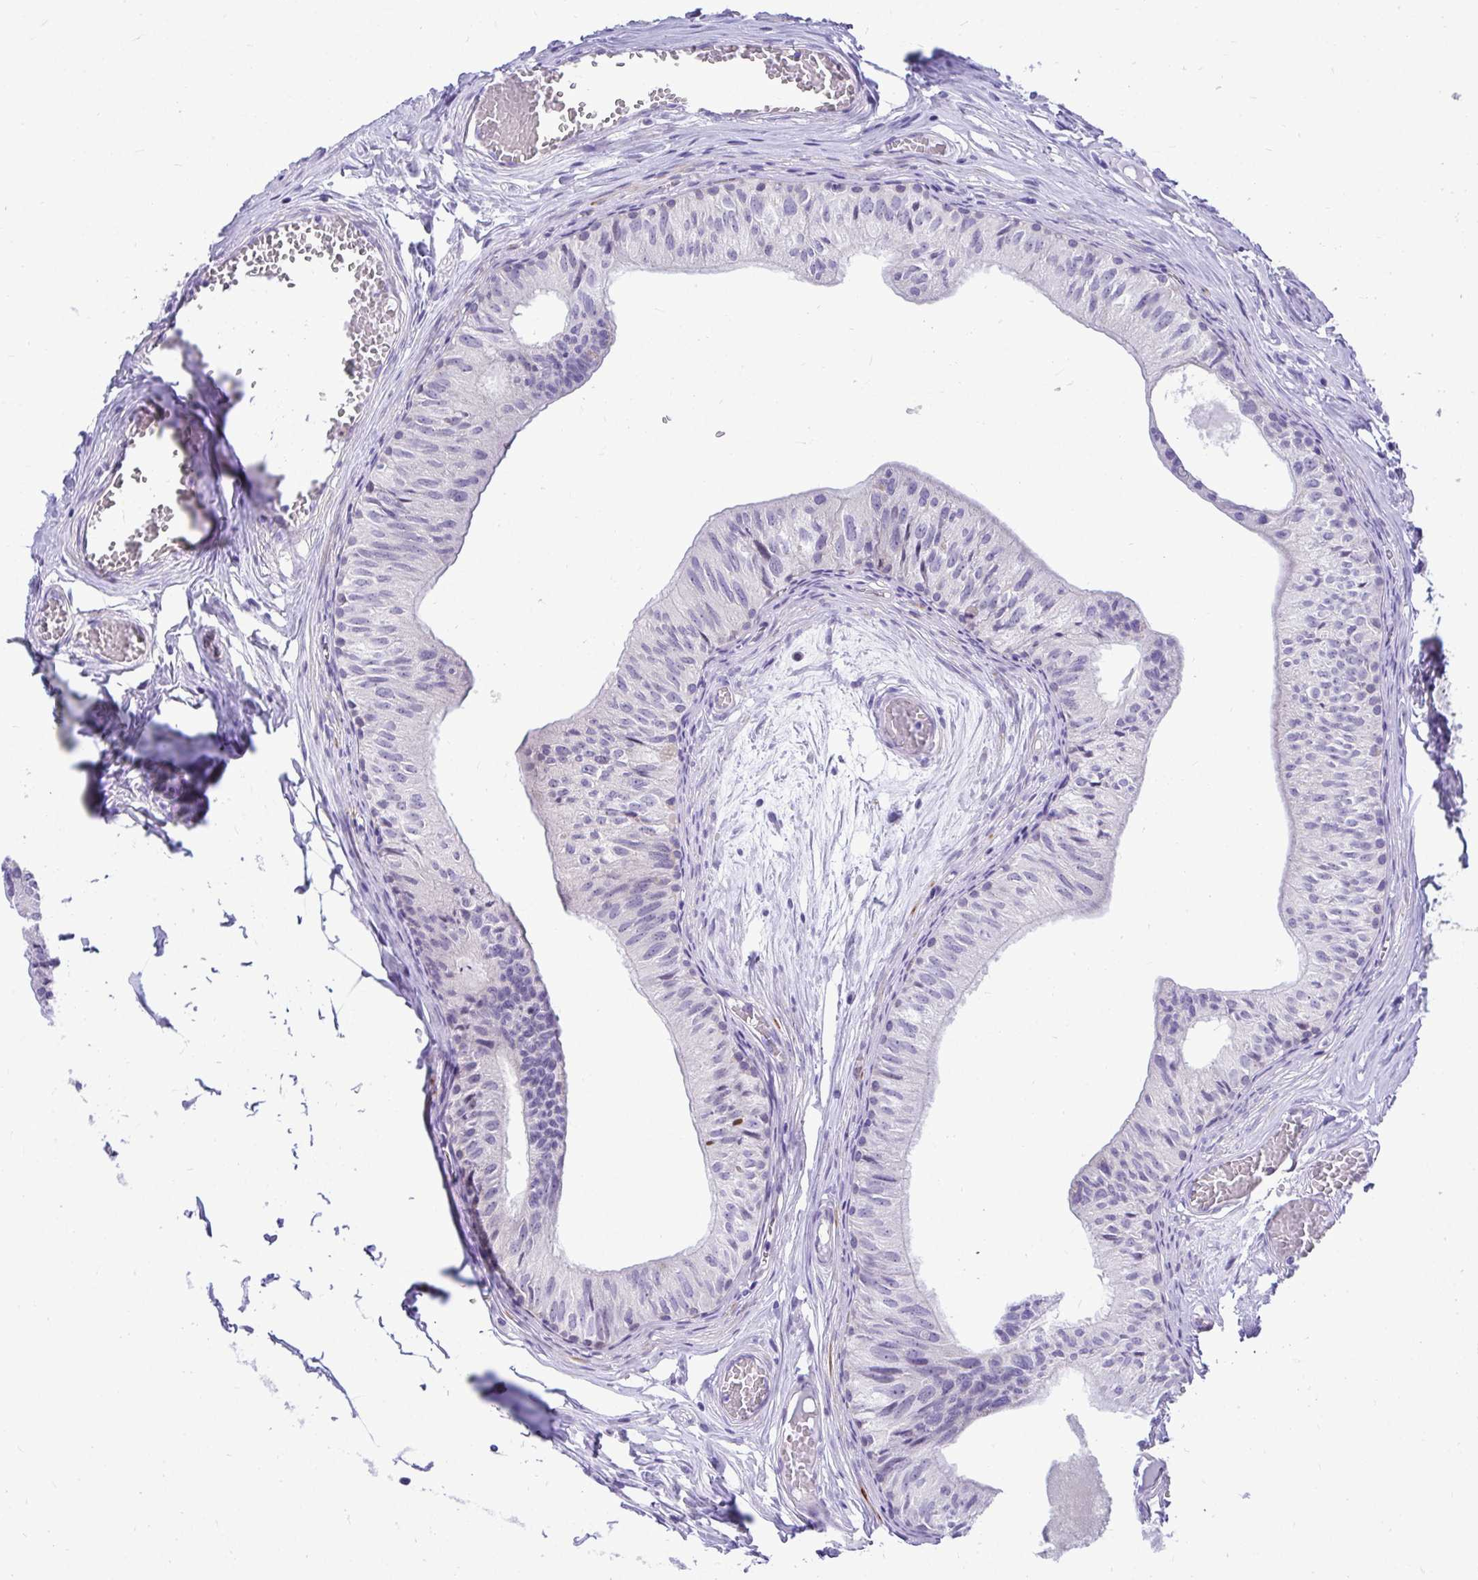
{"staining": {"intensity": "negative", "quantity": "none", "location": "none"}, "tissue": "epididymis", "cell_type": "Glandular cells", "image_type": "normal", "snomed": [{"axis": "morphology", "description": "Normal tissue, NOS"}, {"axis": "topography", "description": "Epididymis"}], "caption": "This is an immunohistochemistry (IHC) micrograph of unremarkable human epididymis. There is no expression in glandular cells.", "gene": "ZSWIM9", "patient": {"sex": "male", "age": 25}}